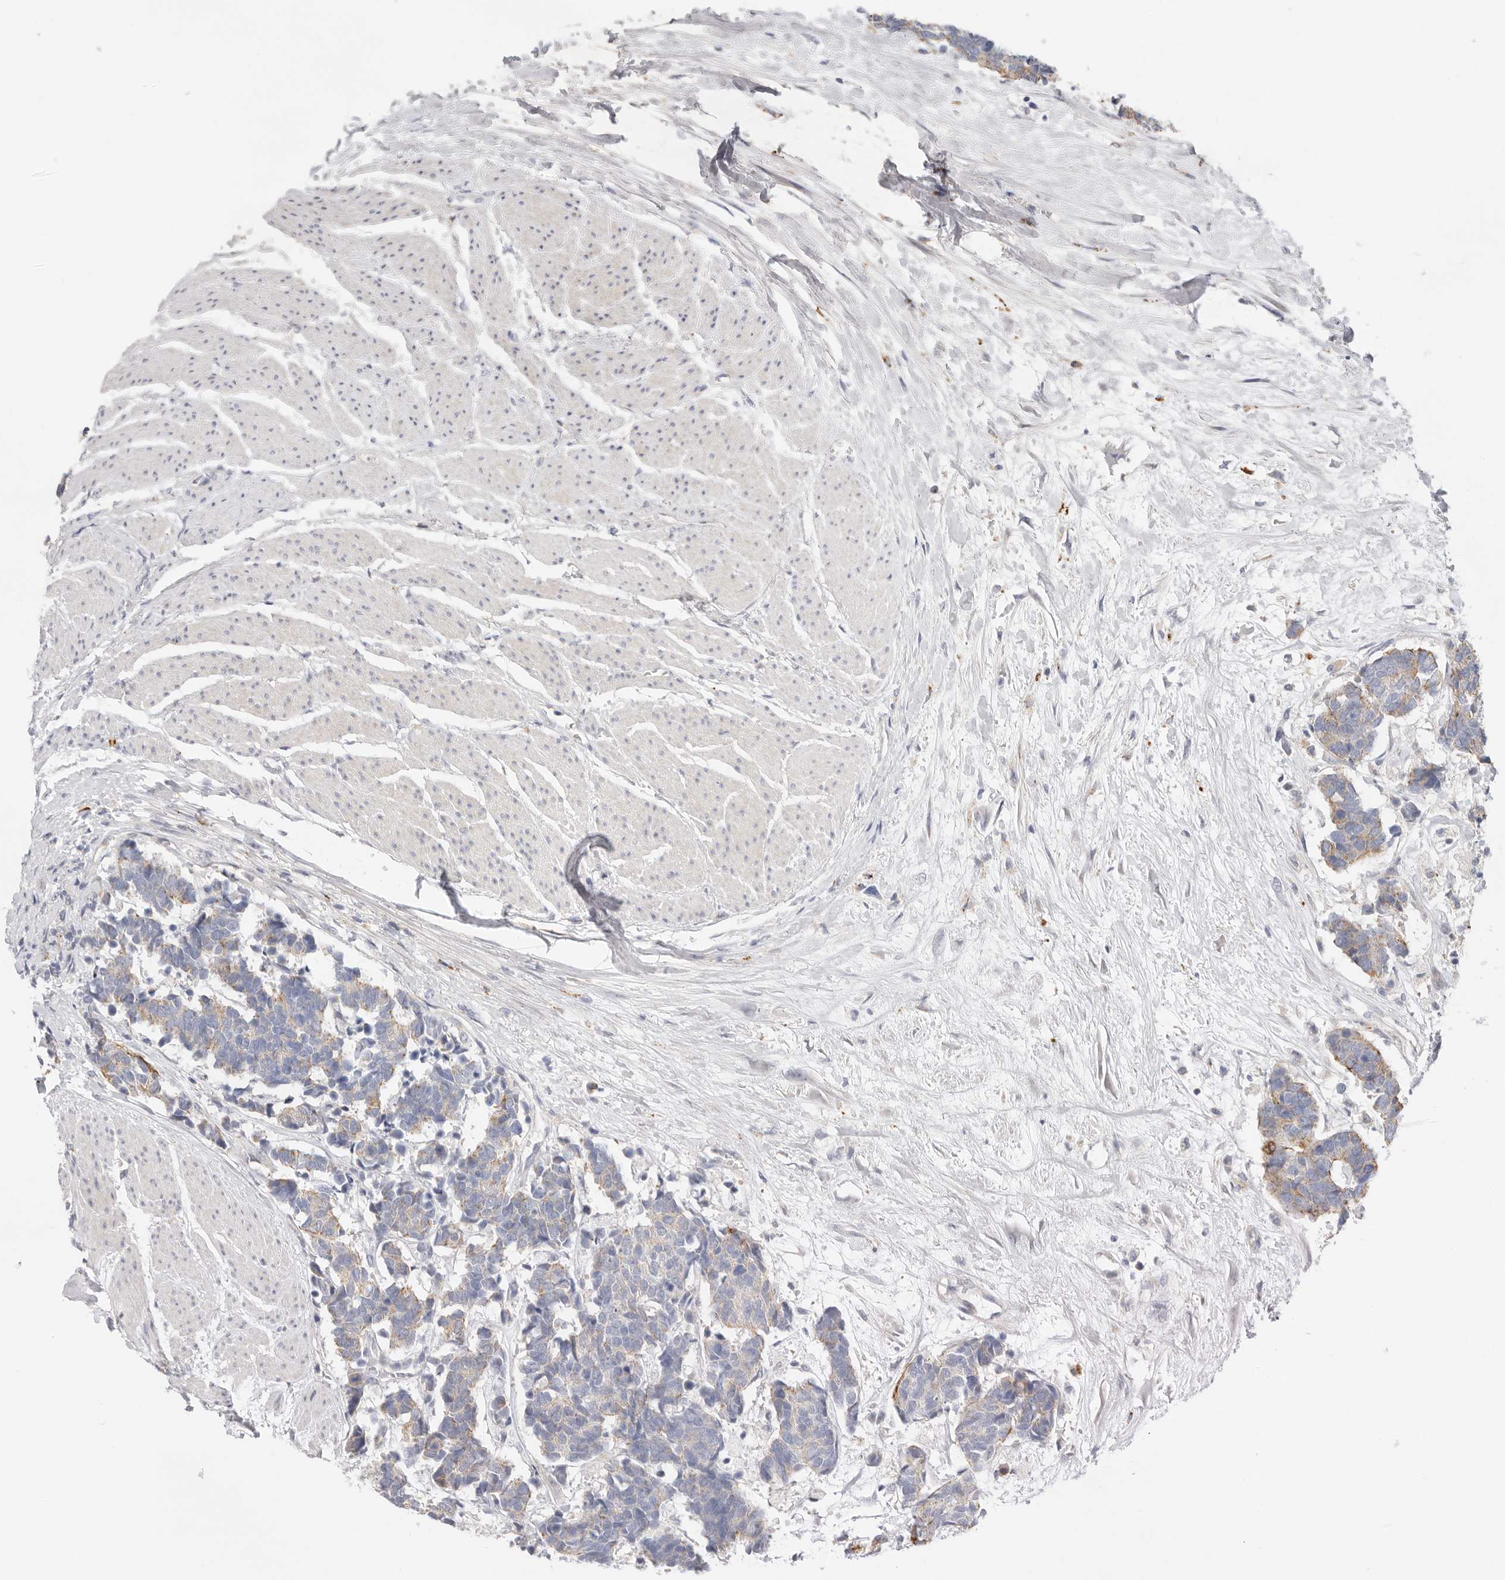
{"staining": {"intensity": "moderate", "quantity": "<25%", "location": "cytoplasmic/membranous"}, "tissue": "carcinoid", "cell_type": "Tumor cells", "image_type": "cancer", "snomed": [{"axis": "morphology", "description": "Carcinoma, NOS"}, {"axis": "morphology", "description": "Carcinoid, malignant, NOS"}, {"axis": "topography", "description": "Urinary bladder"}], "caption": "Carcinoid stained with DAB immunohistochemistry (IHC) reveals low levels of moderate cytoplasmic/membranous expression in approximately <25% of tumor cells.", "gene": "USH1C", "patient": {"sex": "male", "age": 57}}